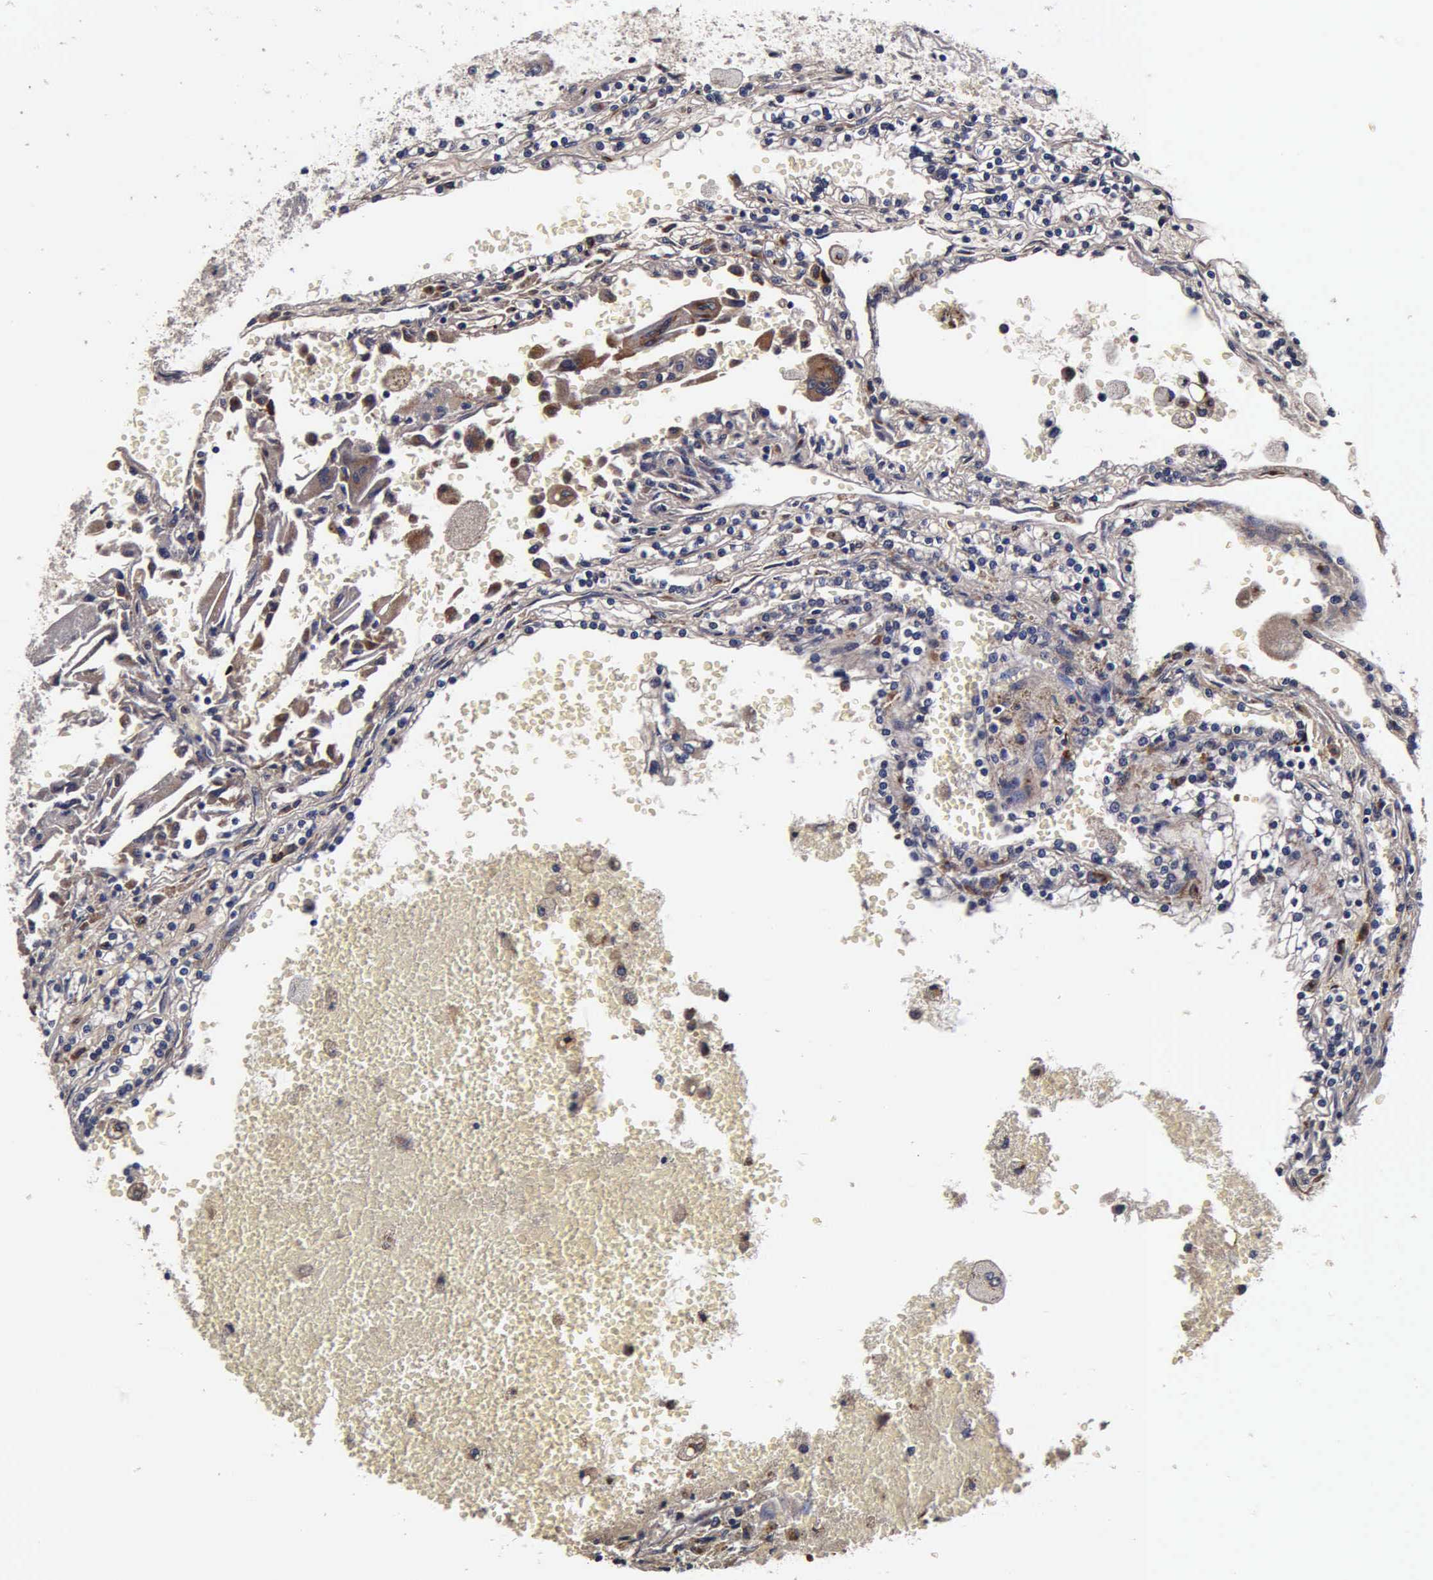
{"staining": {"intensity": "moderate", "quantity": "<25%", "location": "cytoplasmic/membranous"}, "tissue": "renal cancer", "cell_type": "Tumor cells", "image_type": "cancer", "snomed": [{"axis": "morphology", "description": "Adenocarcinoma, NOS"}, {"axis": "topography", "description": "Kidney"}], "caption": "Renal cancer (adenocarcinoma) tissue shows moderate cytoplasmic/membranous staining in about <25% of tumor cells, visualized by immunohistochemistry.", "gene": "CST3", "patient": {"sex": "female", "age": 56}}